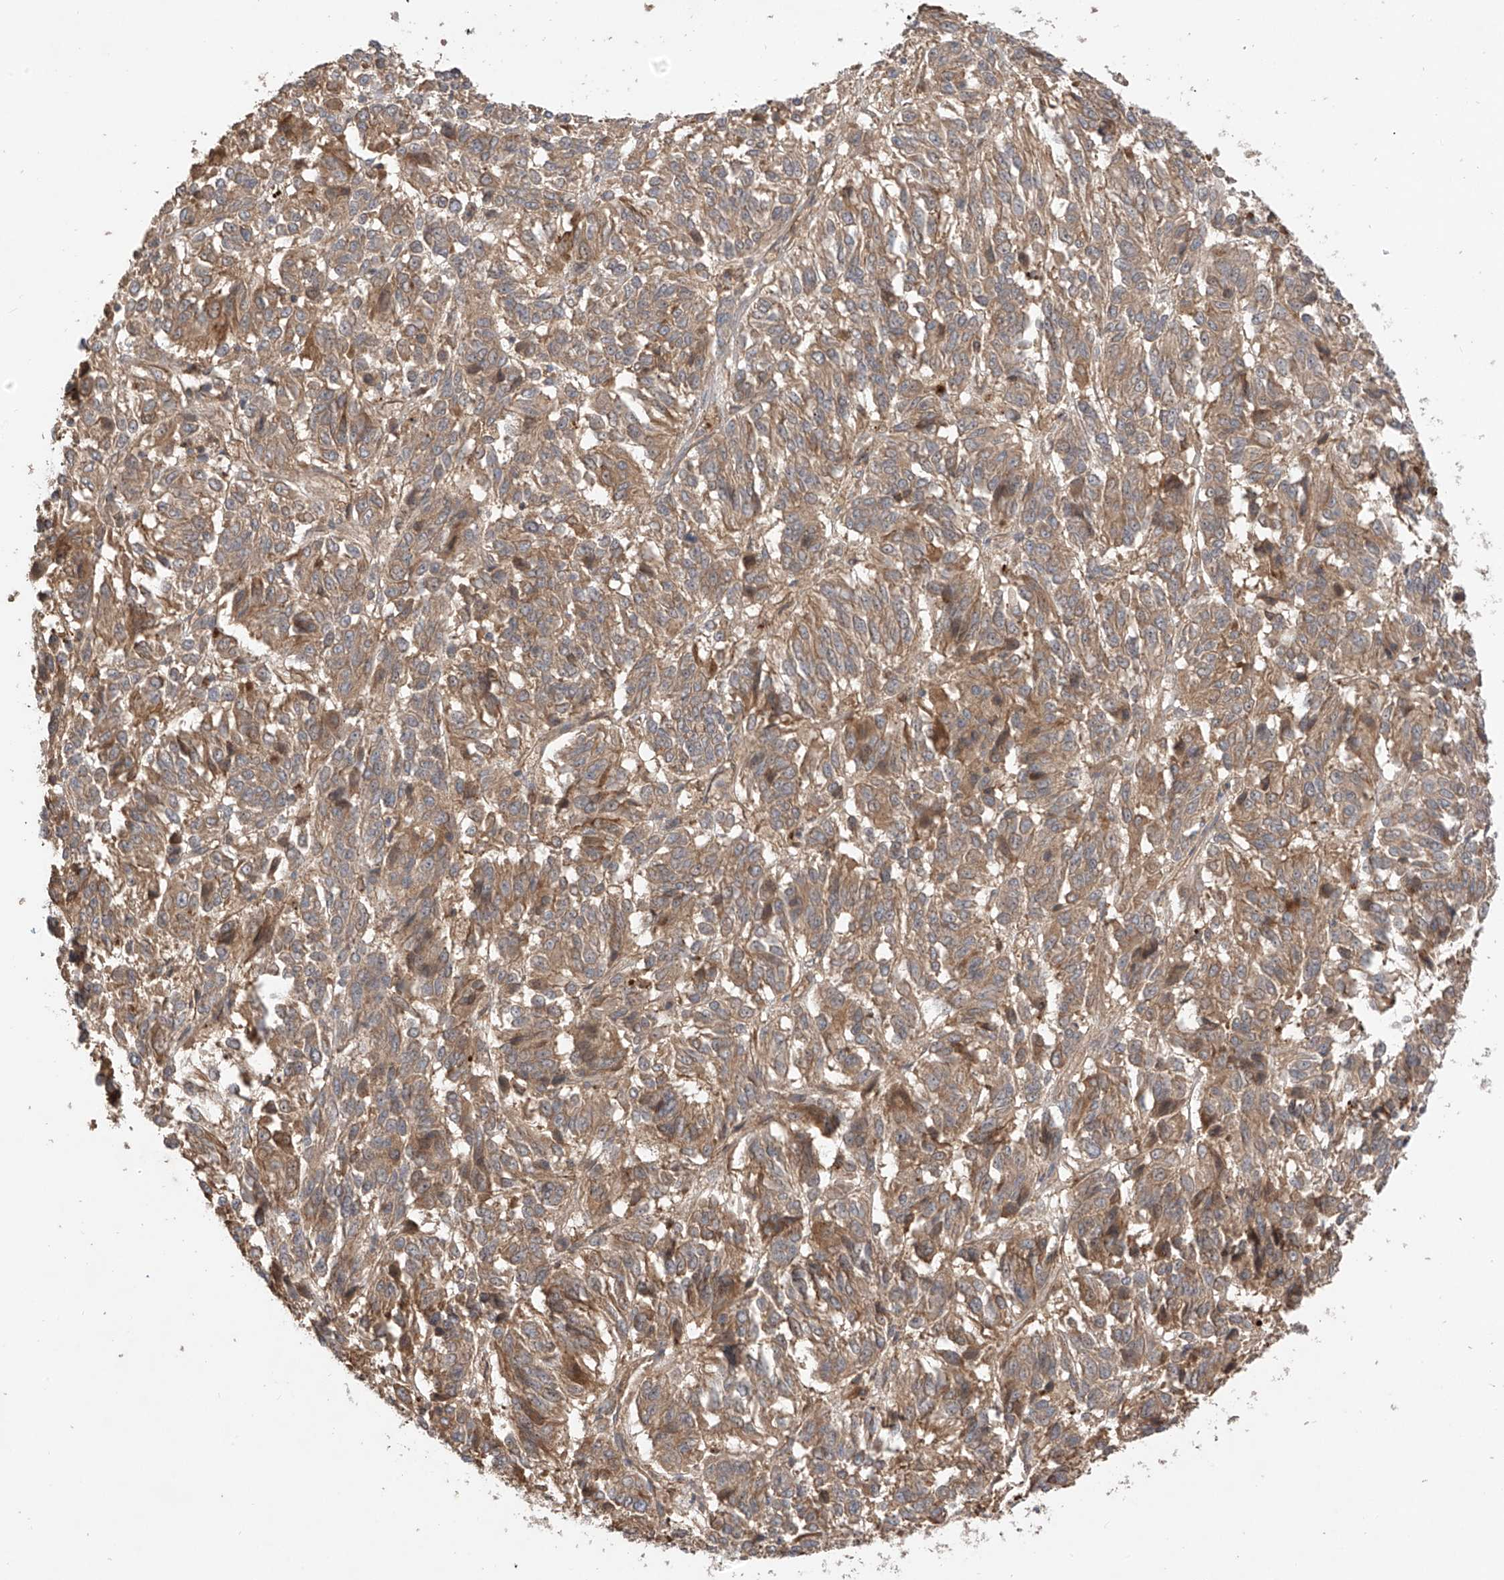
{"staining": {"intensity": "moderate", "quantity": ">75%", "location": "cytoplasmic/membranous"}, "tissue": "melanoma", "cell_type": "Tumor cells", "image_type": "cancer", "snomed": [{"axis": "morphology", "description": "Malignant melanoma, Metastatic site"}, {"axis": "topography", "description": "Lung"}], "caption": "Melanoma was stained to show a protein in brown. There is medium levels of moderate cytoplasmic/membranous staining in approximately >75% of tumor cells.", "gene": "CACNA2D4", "patient": {"sex": "male", "age": 64}}